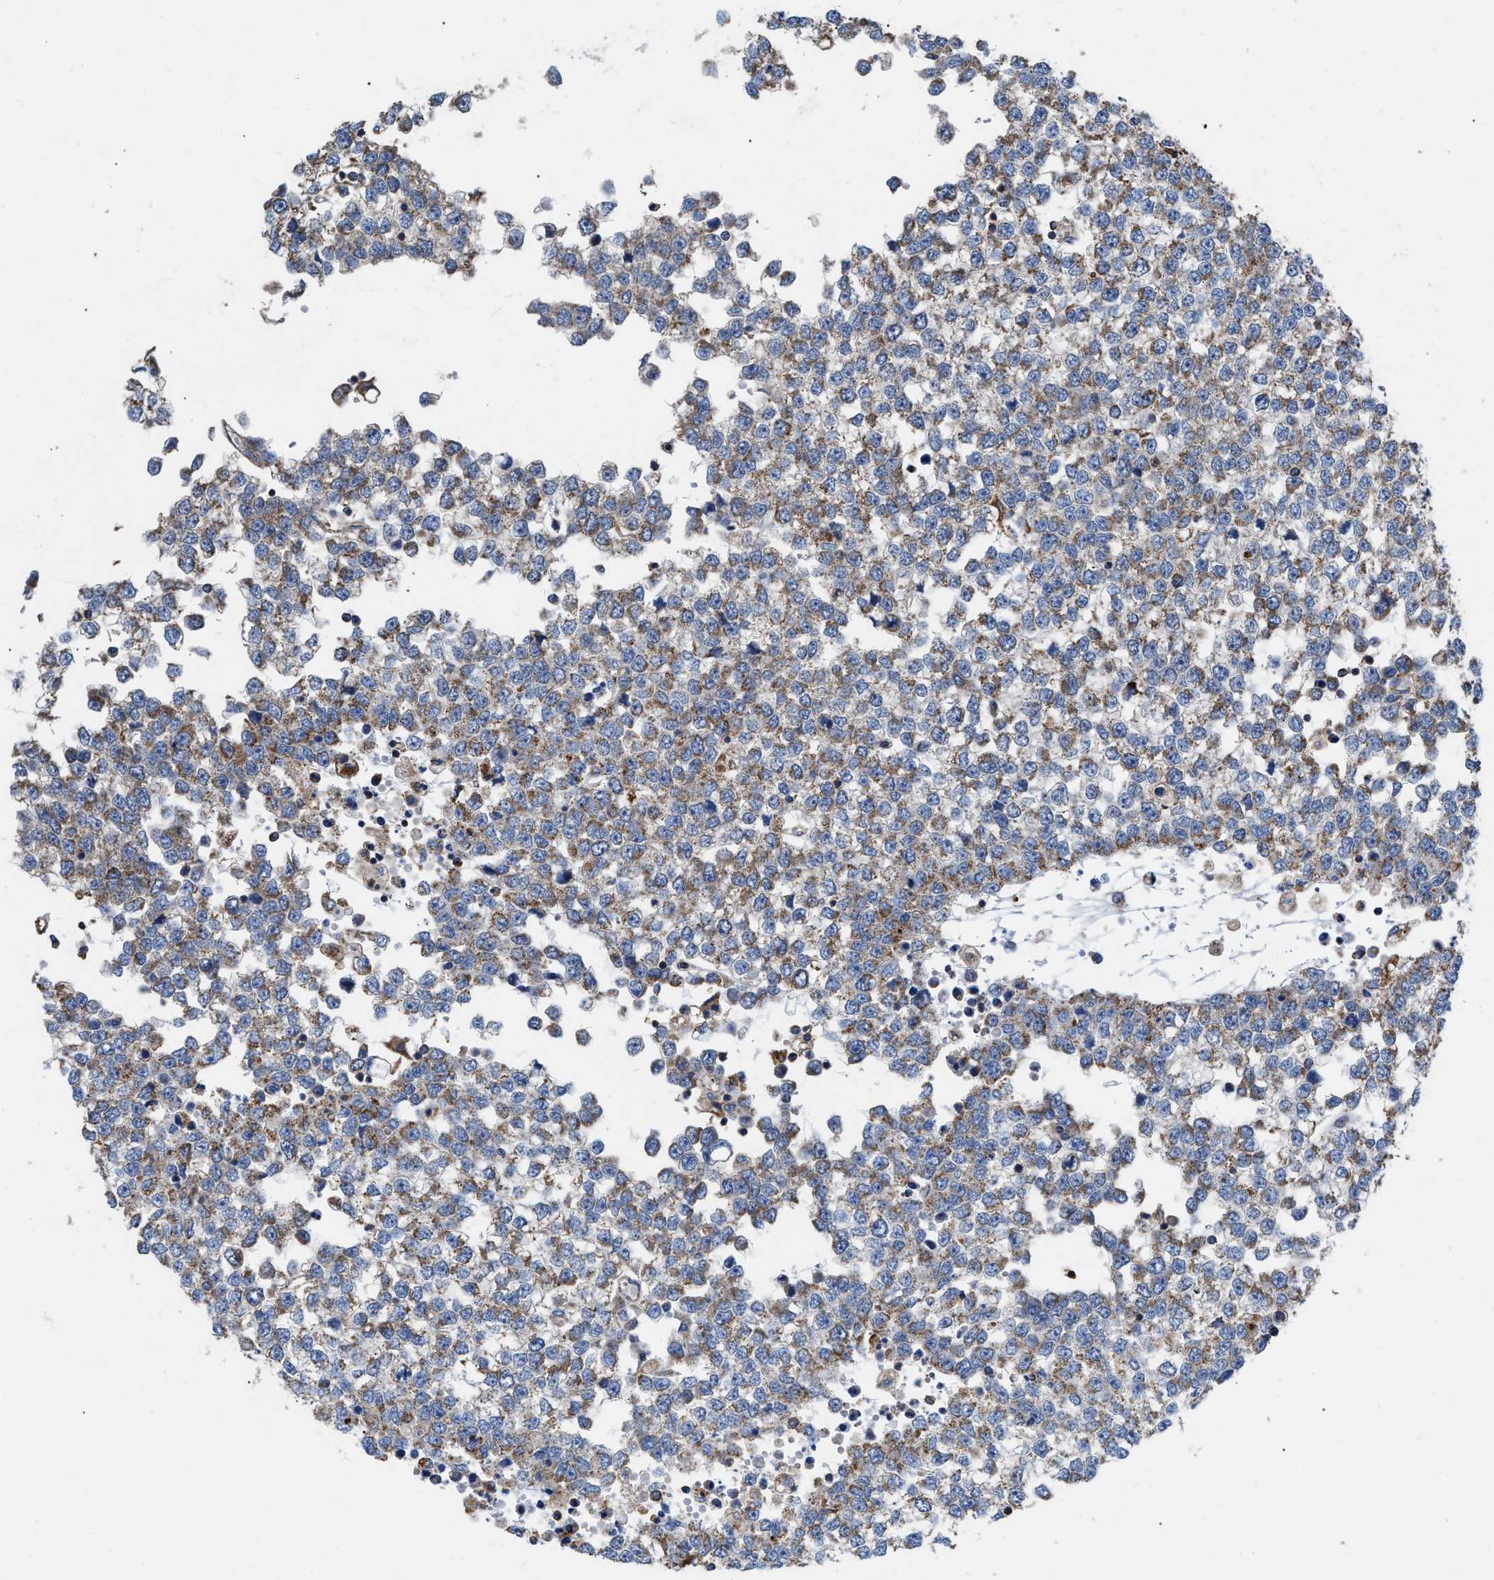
{"staining": {"intensity": "weak", "quantity": ">75%", "location": "cytoplasmic/membranous"}, "tissue": "testis cancer", "cell_type": "Tumor cells", "image_type": "cancer", "snomed": [{"axis": "morphology", "description": "Seminoma, NOS"}, {"axis": "topography", "description": "Testis"}], "caption": "Immunohistochemical staining of testis cancer shows weak cytoplasmic/membranous protein expression in approximately >75% of tumor cells.", "gene": "FAM171A2", "patient": {"sex": "male", "age": 65}}